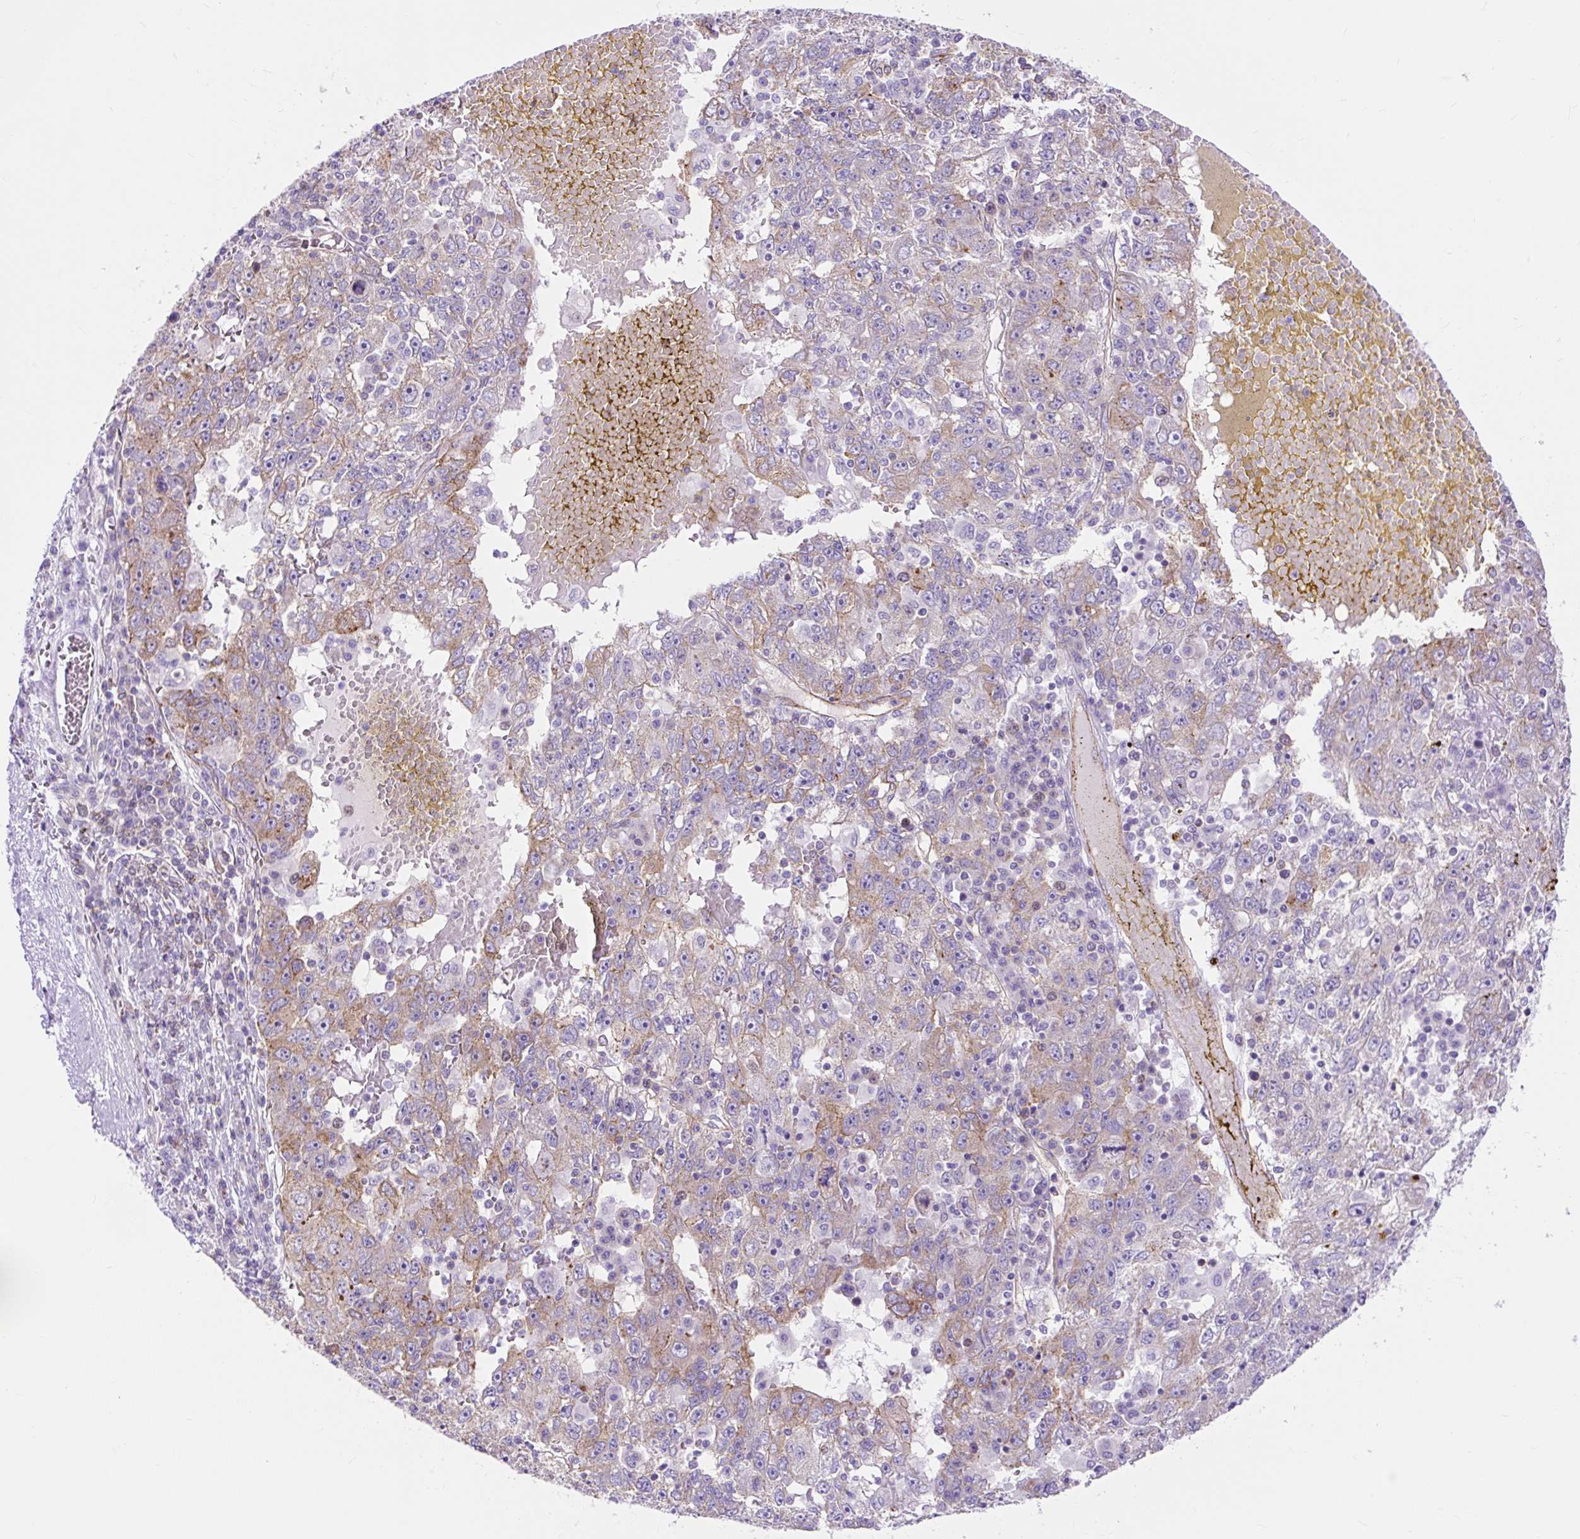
{"staining": {"intensity": "weak", "quantity": "25%-75%", "location": "cytoplasmic/membranous"}, "tissue": "liver cancer", "cell_type": "Tumor cells", "image_type": "cancer", "snomed": [{"axis": "morphology", "description": "Carcinoma, Hepatocellular, NOS"}, {"axis": "topography", "description": "Liver"}], "caption": "Human liver cancer stained for a protein (brown) reveals weak cytoplasmic/membranous positive staining in approximately 25%-75% of tumor cells.", "gene": "HIP1R", "patient": {"sex": "male", "age": 49}}